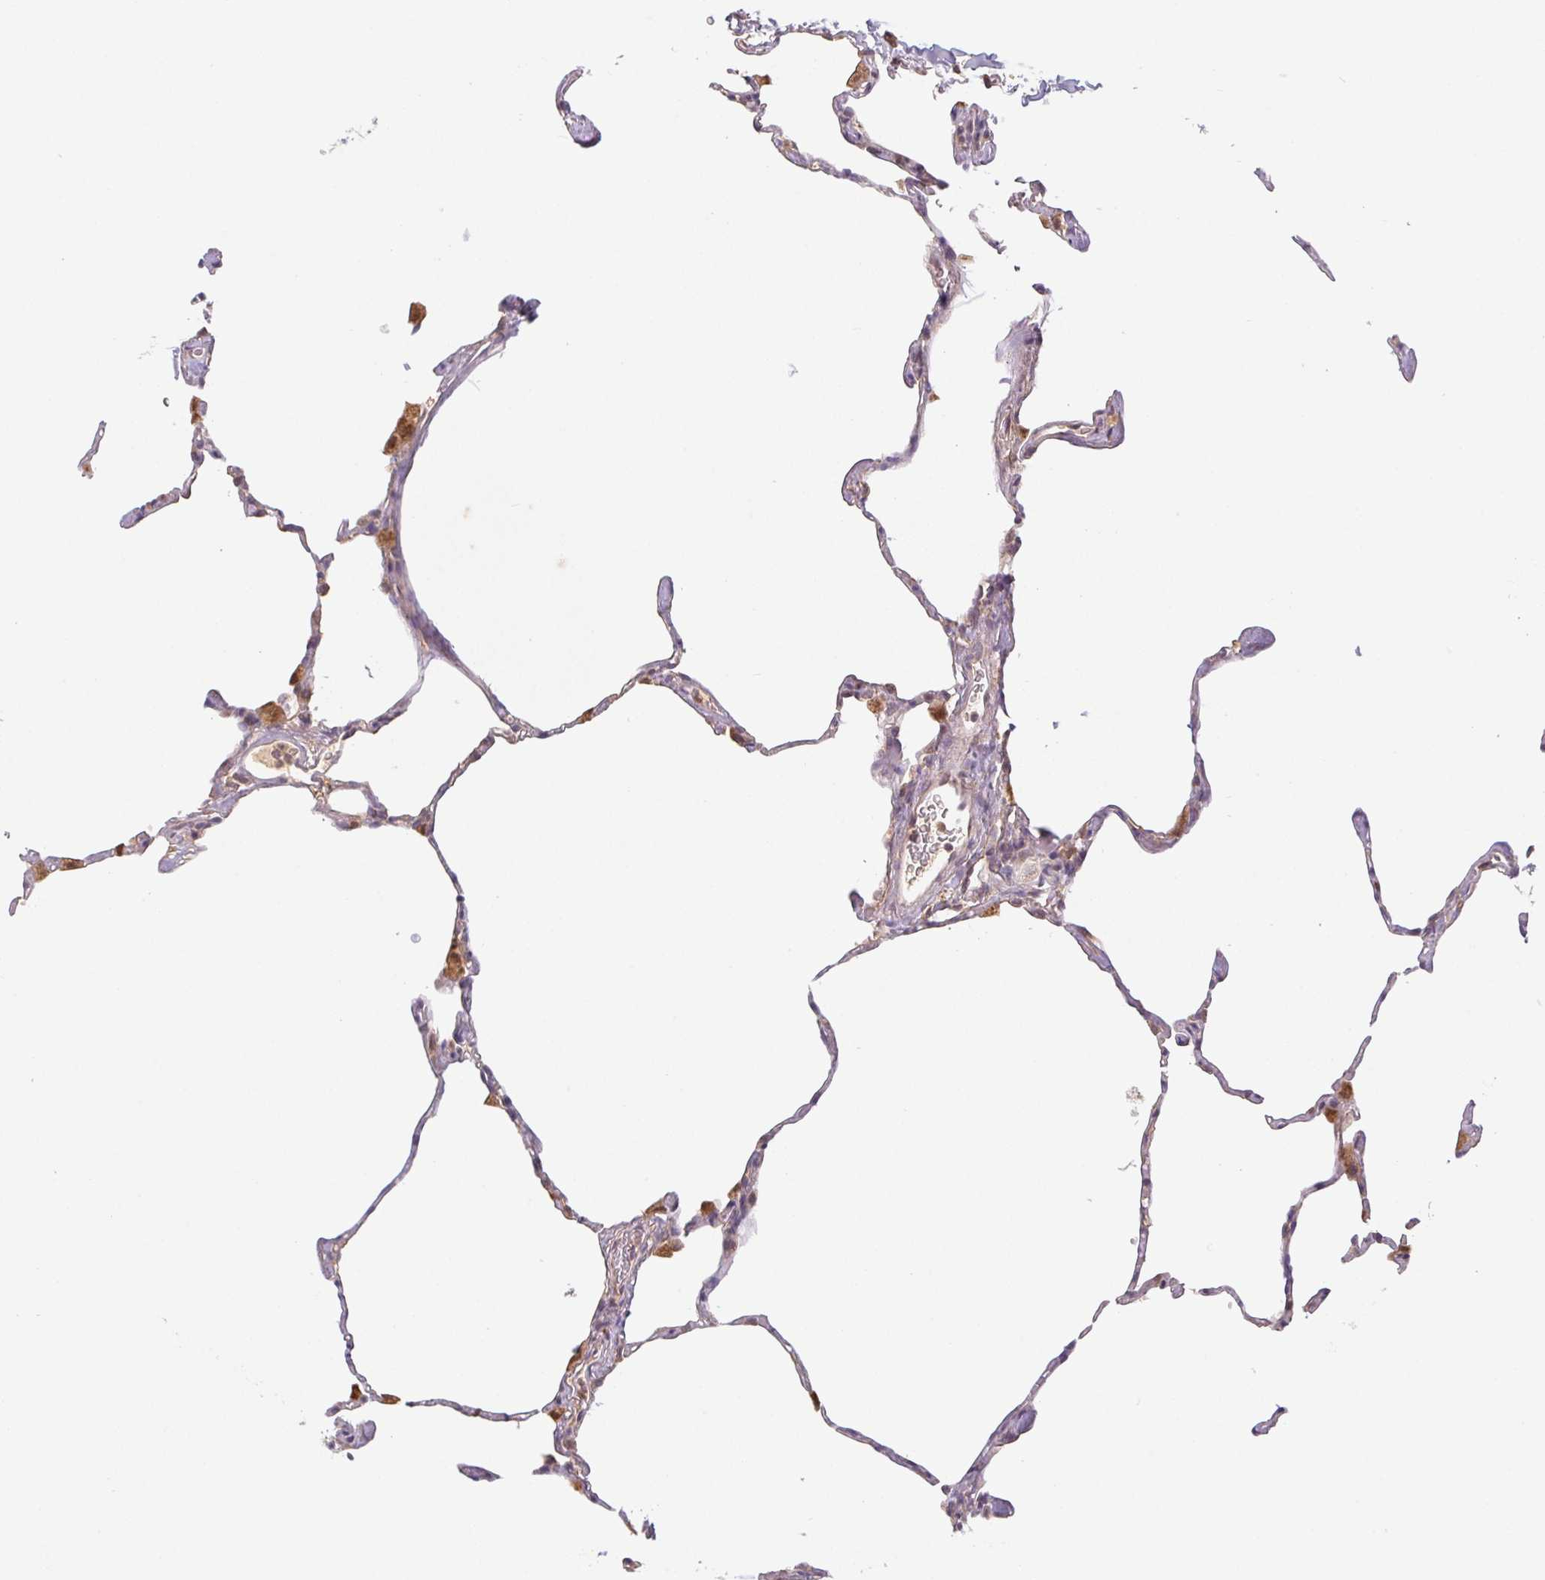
{"staining": {"intensity": "moderate", "quantity": "25%-75%", "location": "cytoplasmic/membranous"}, "tissue": "lung", "cell_type": "Alveolar cells", "image_type": "normal", "snomed": [{"axis": "morphology", "description": "Normal tissue, NOS"}, {"axis": "topography", "description": "Lung"}], "caption": "Lung stained with a brown dye displays moderate cytoplasmic/membranous positive positivity in approximately 25%-75% of alveolar cells.", "gene": "MTHFD1L", "patient": {"sex": "male", "age": 65}}